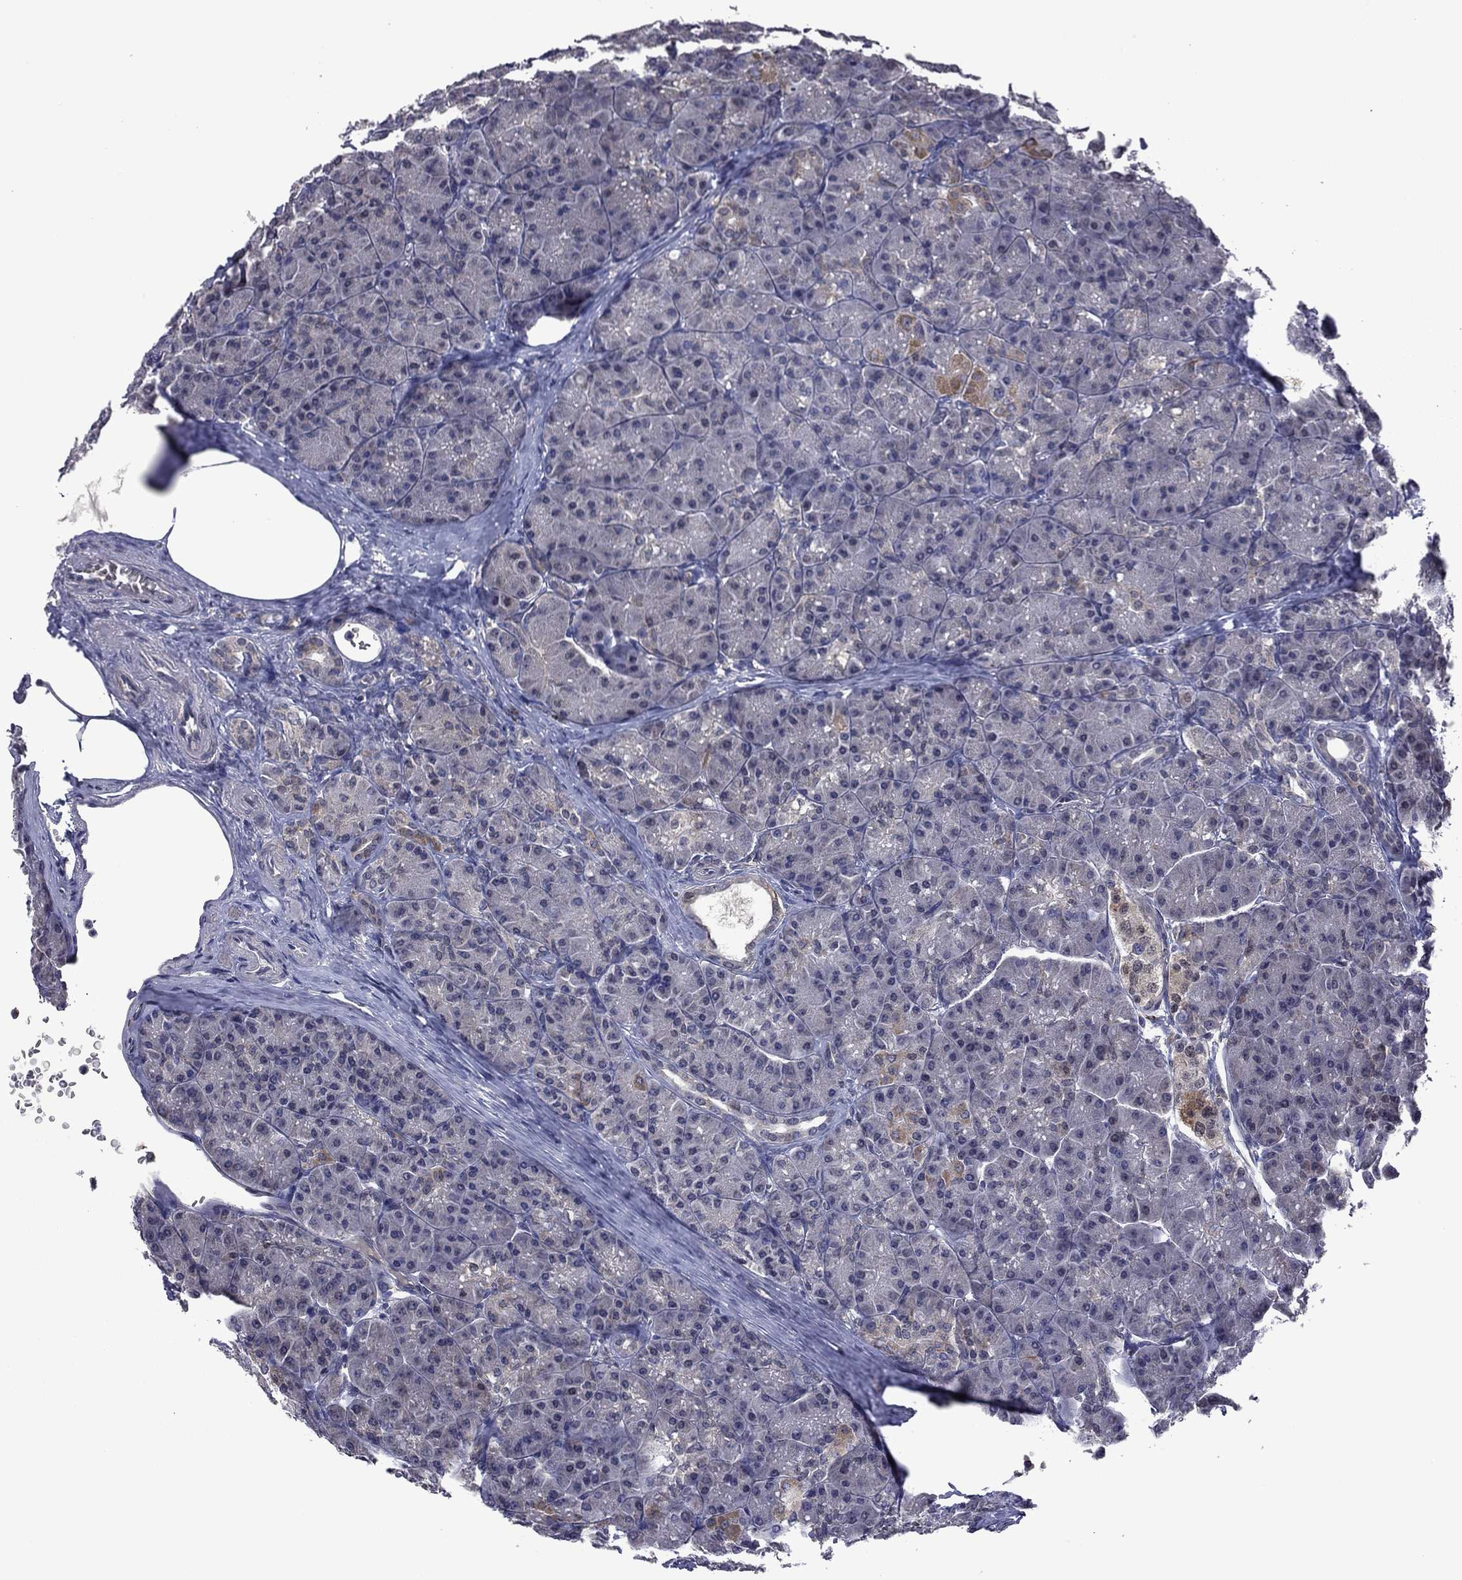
{"staining": {"intensity": "moderate", "quantity": "<25%", "location": "cytoplasmic/membranous"}, "tissue": "pancreas", "cell_type": "Exocrine glandular cells", "image_type": "normal", "snomed": [{"axis": "morphology", "description": "Normal tissue, NOS"}, {"axis": "topography", "description": "Pancreas"}], "caption": "A micrograph showing moderate cytoplasmic/membranous staining in about <25% of exocrine glandular cells in benign pancreas, as visualized by brown immunohistochemical staining.", "gene": "GPAA1", "patient": {"sex": "male", "age": 57}}